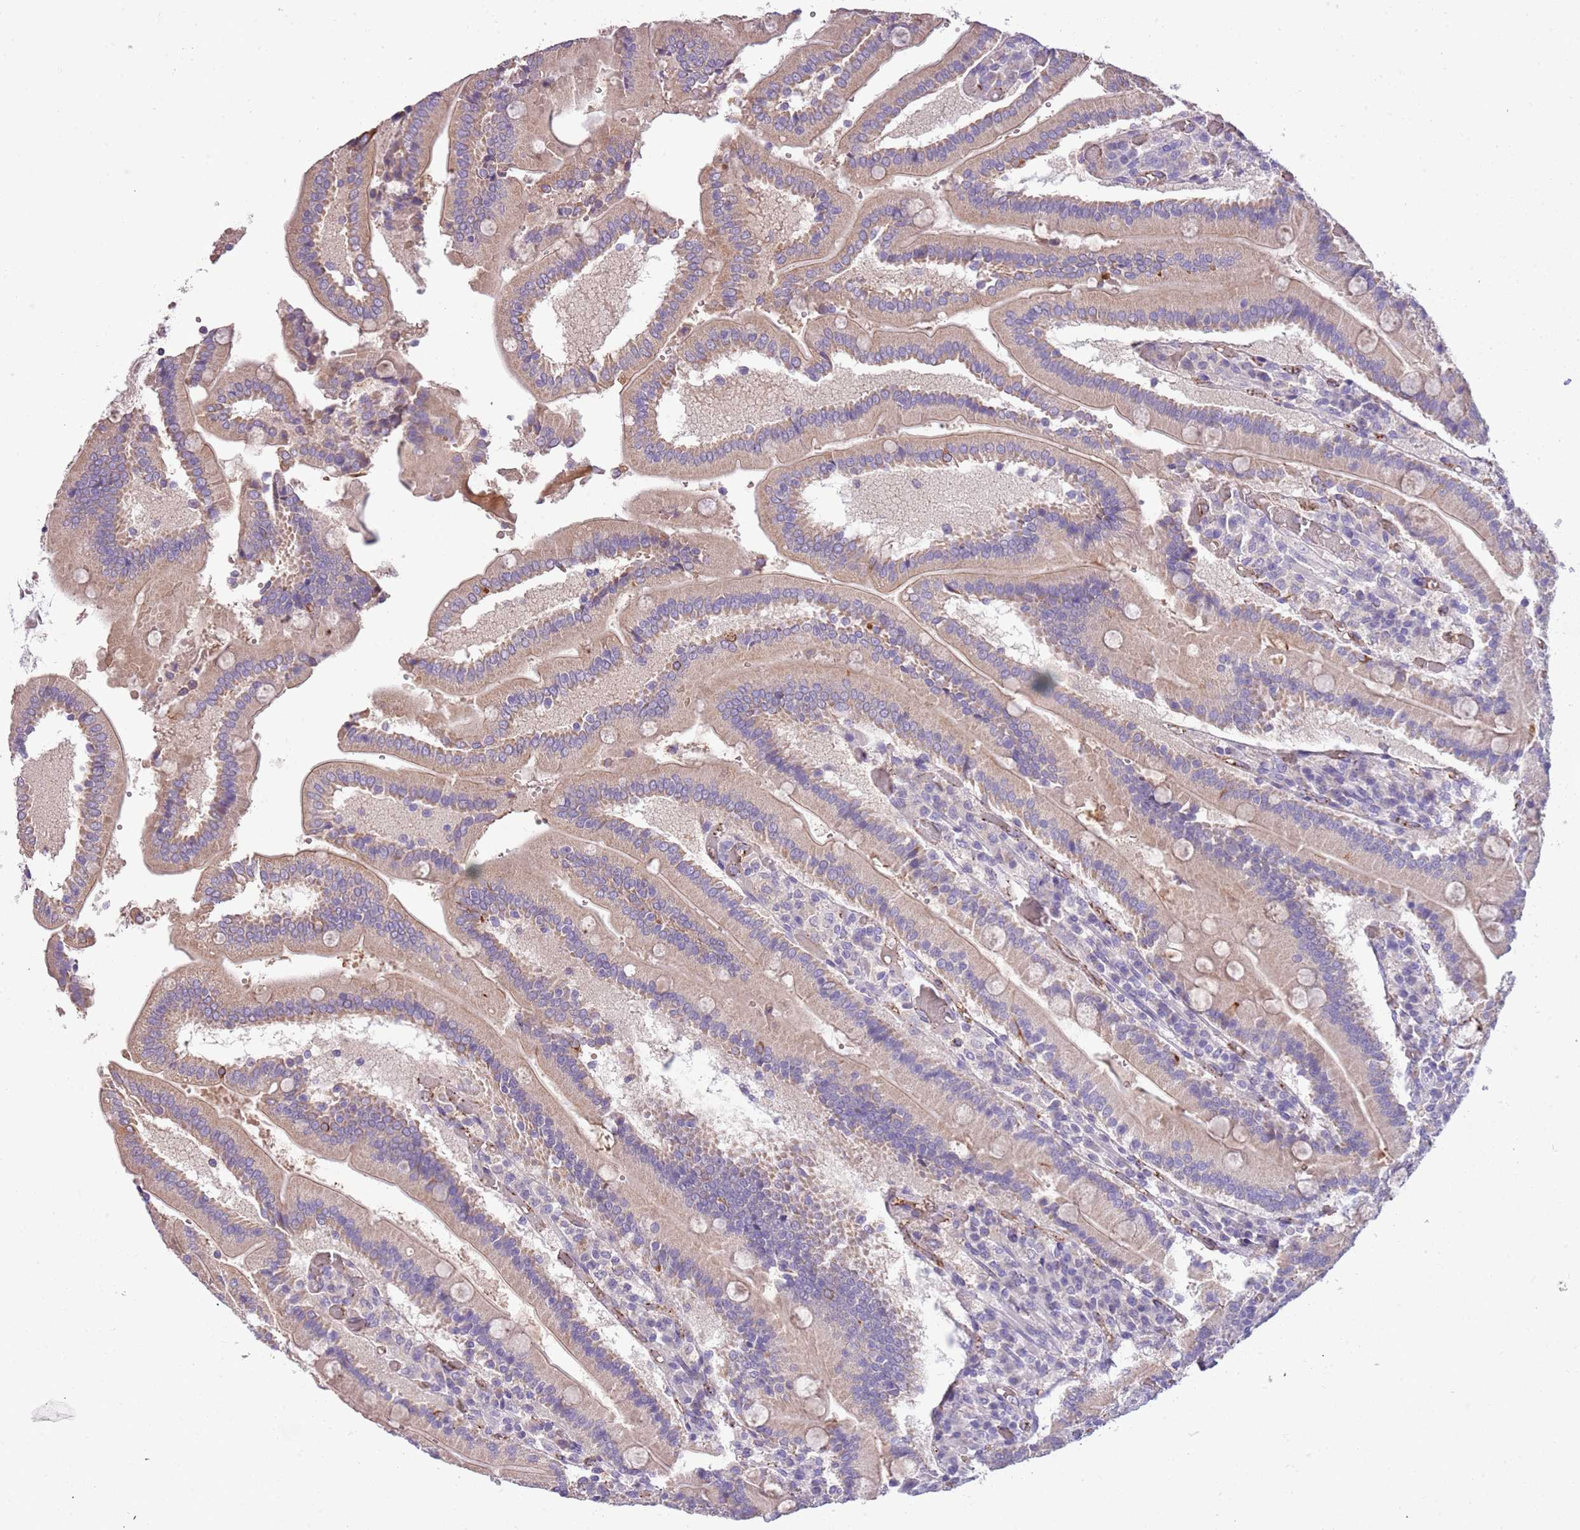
{"staining": {"intensity": "weak", "quantity": "25%-75%", "location": "cytoplasmic/membranous"}, "tissue": "duodenum", "cell_type": "Glandular cells", "image_type": "normal", "snomed": [{"axis": "morphology", "description": "Normal tissue, NOS"}, {"axis": "topography", "description": "Duodenum"}], "caption": "High-power microscopy captured an immunohistochemistry (IHC) histopathology image of unremarkable duodenum, revealing weak cytoplasmic/membranous positivity in about 25%-75% of glandular cells.", "gene": "HES3", "patient": {"sex": "female", "age": 62}}